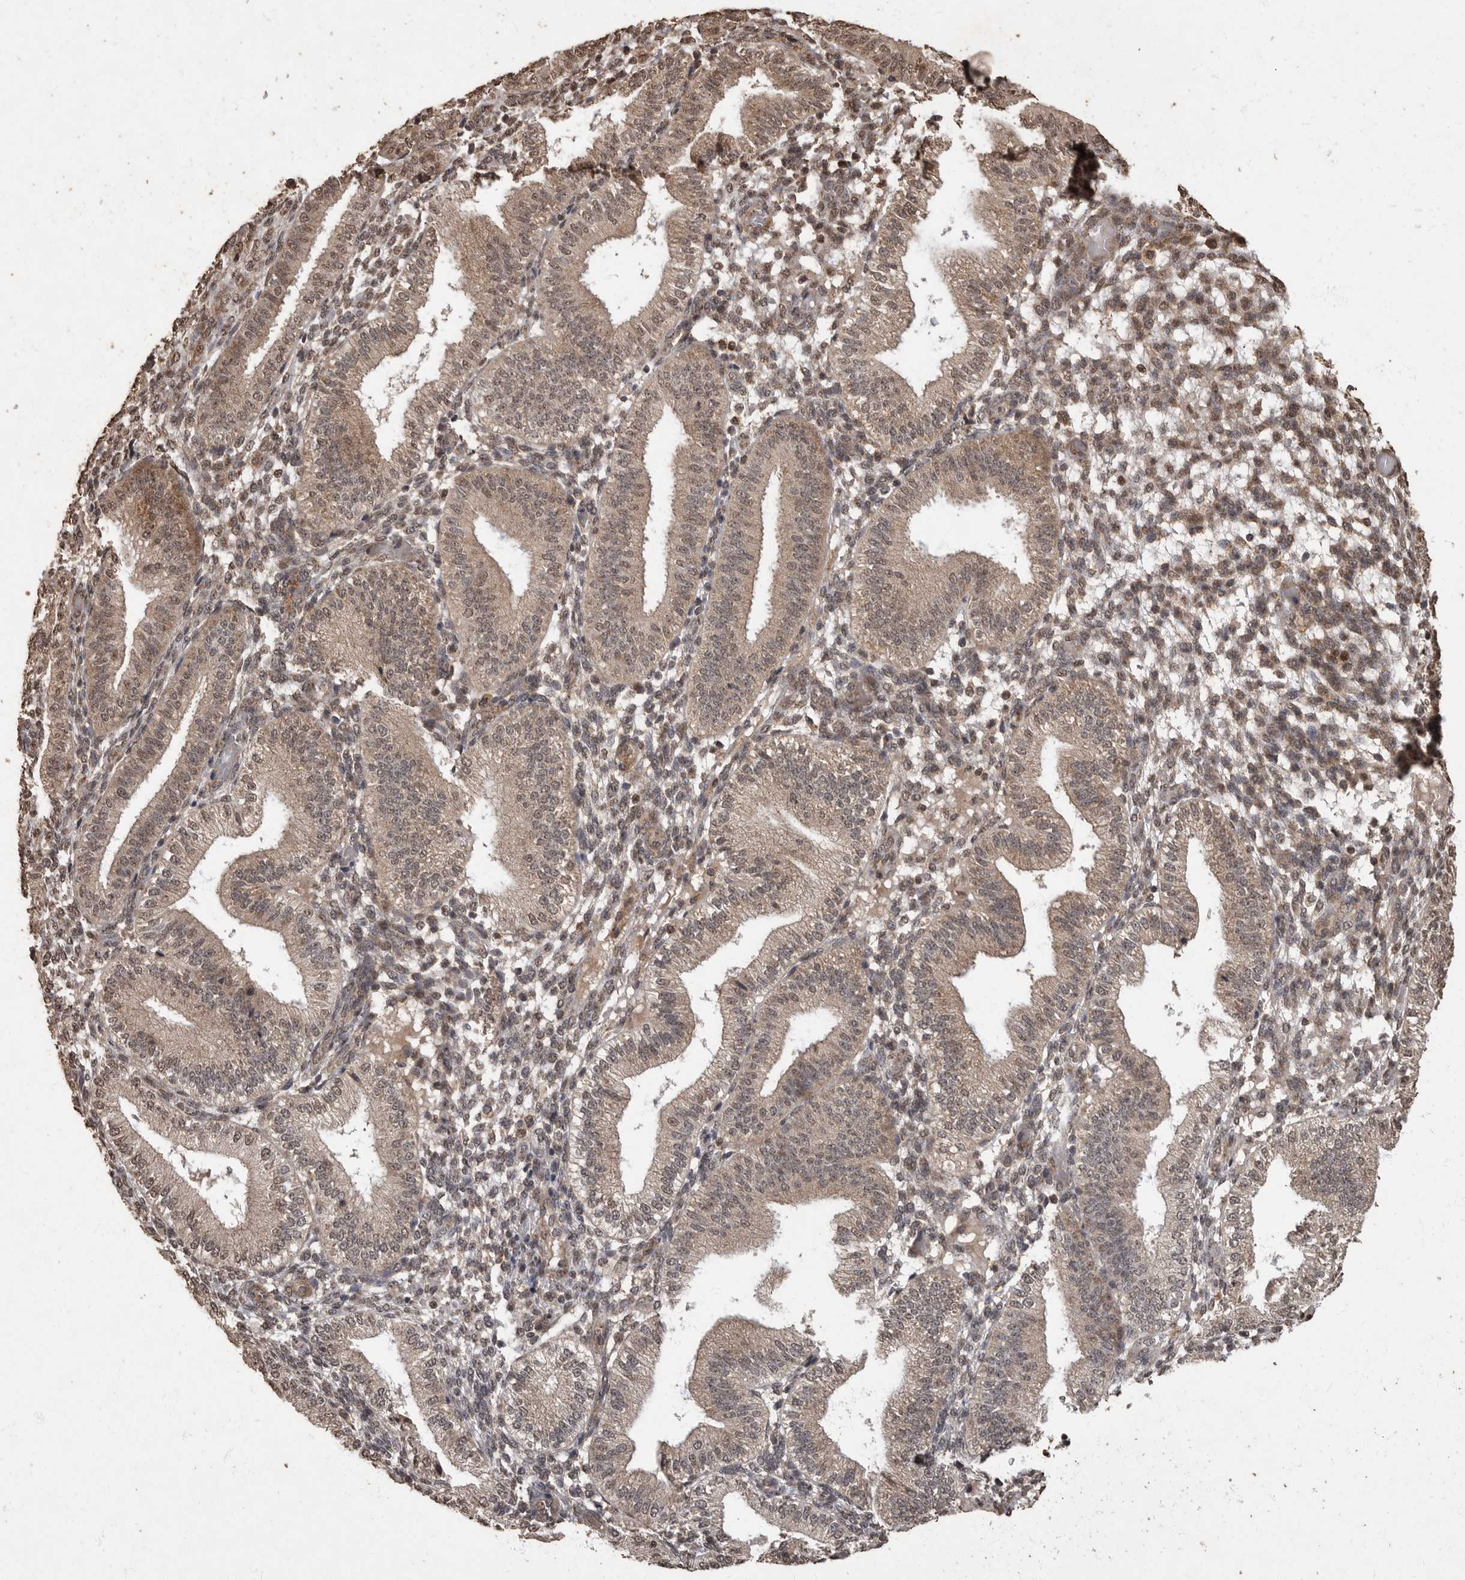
{"staining": {"intensity": "weak", "quantity": "25%-75%", "location": "cytoplasmic/membranous,nuclear"}, "tissue": "endometrium", "cell_type": "Cells in endometrial stroma", "image_type": "normal", "snomed": [{"axis": "morphology", "description": "Normal tissue, NOS"}, {"axis": "topography", "description": "Endometrium"}], "caption": "About 25%-75% of cells in endometrial stroma in unremarkable endometrium show weak cytoplasmic/membranous,nuclear protein positivity as visualized by brown immunohistochemical staining.", "gene": "MAFG", "patient": {"sex": "female", "age": 39}}